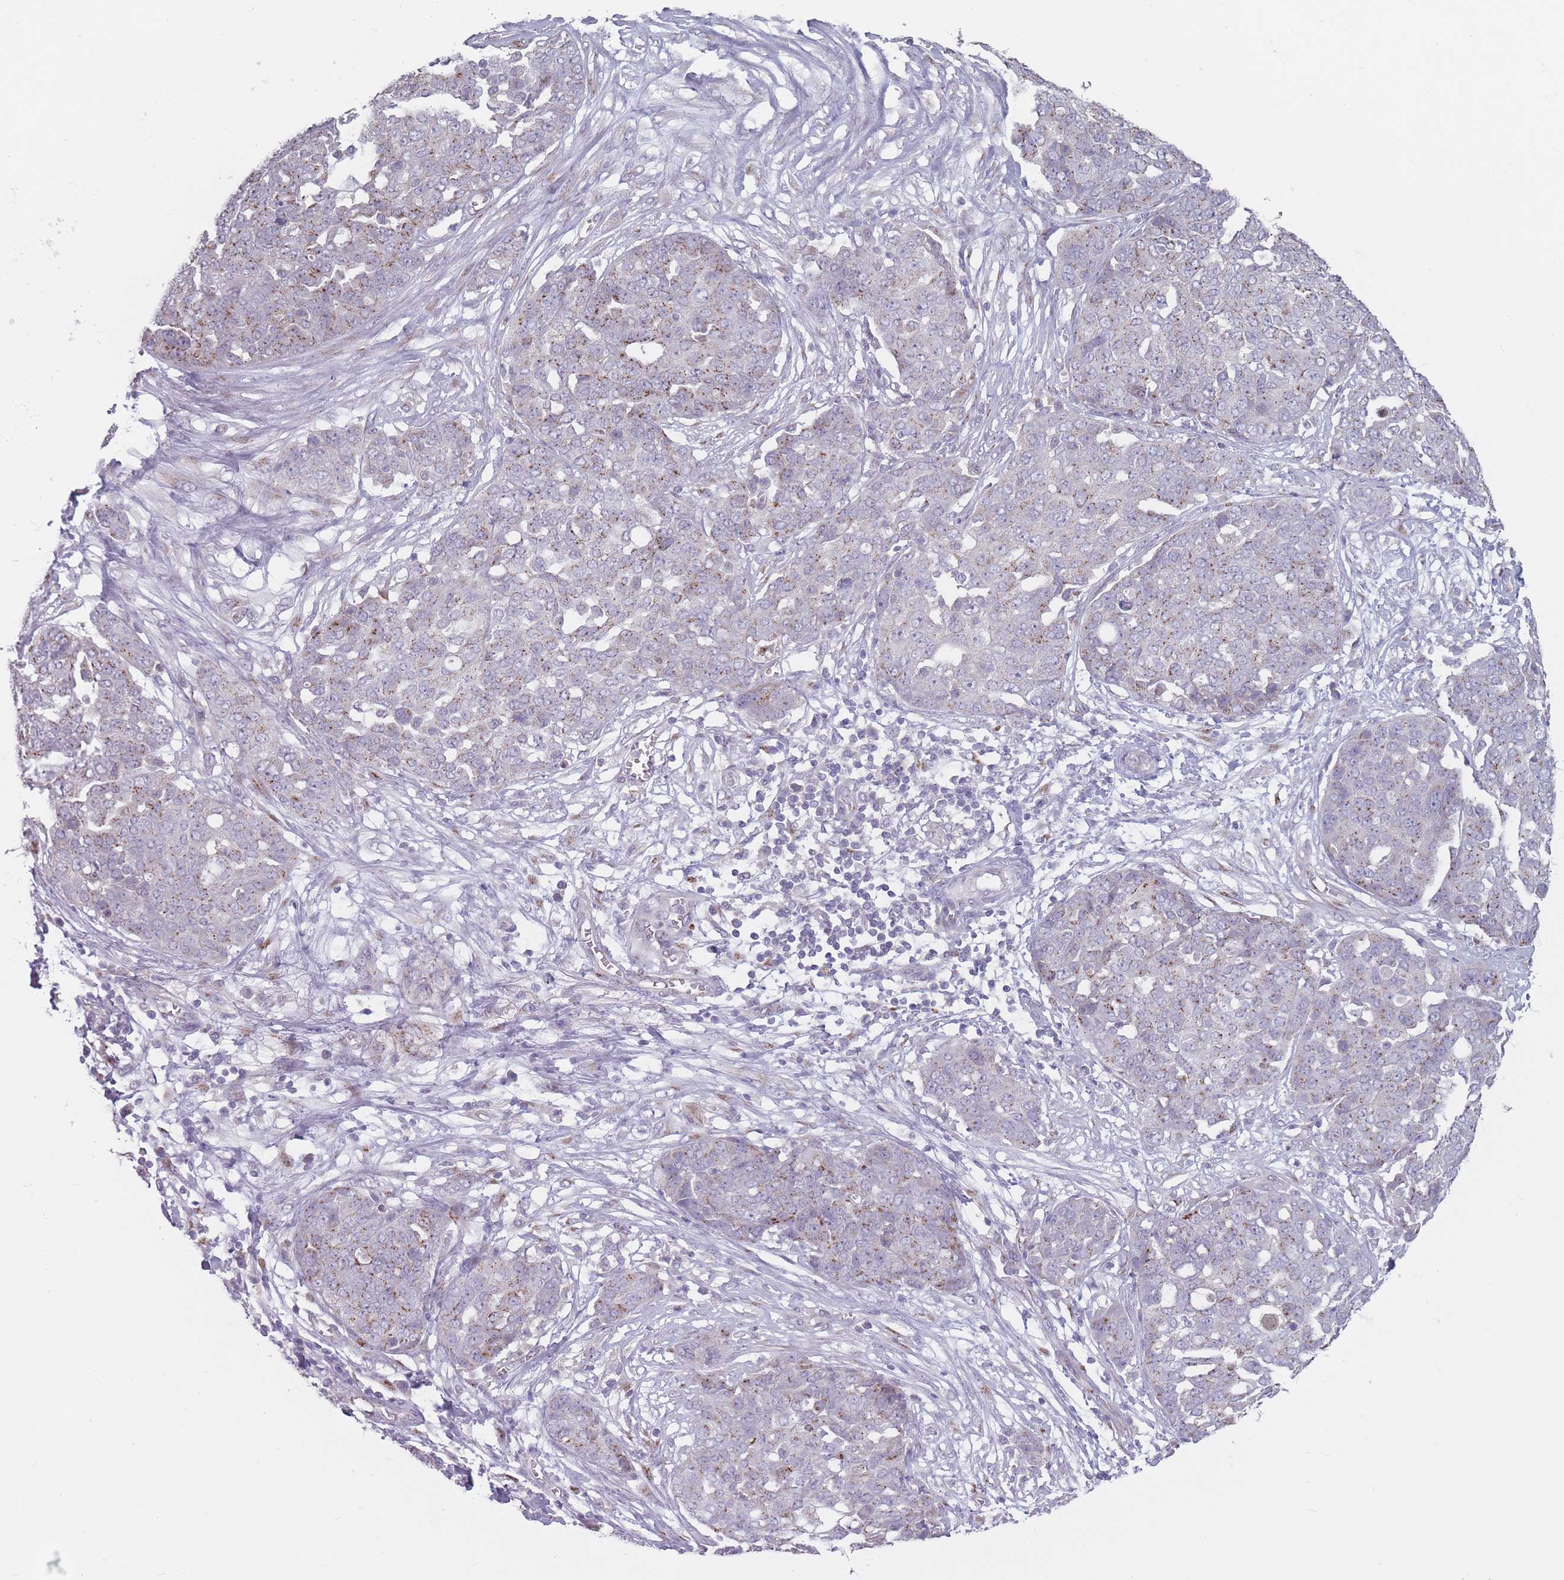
{"staining": {"intensity": "weak", "quantity": "<25%", "location": "cytoplasmic/membranous"}, "tissue": "ovarian cancer", "cell_type": "Tumor cells", "image_type": "cancer", "snomed": [{"axis": "morphology", "description": "Cystadenocarcinoma, serous, NOS"}, {"axis": "topography", "description": "Soft tissue"}, {"axis": "topography", "description": "Ovary"}], "caption": "This is a micrograph of immunohistochemistry staining of ovarian serous cystadenocarcinoma, which shows no expression in tumor cells.", "gene": "AKAIN1", "patient": {"sex": "female", "age": 57}}